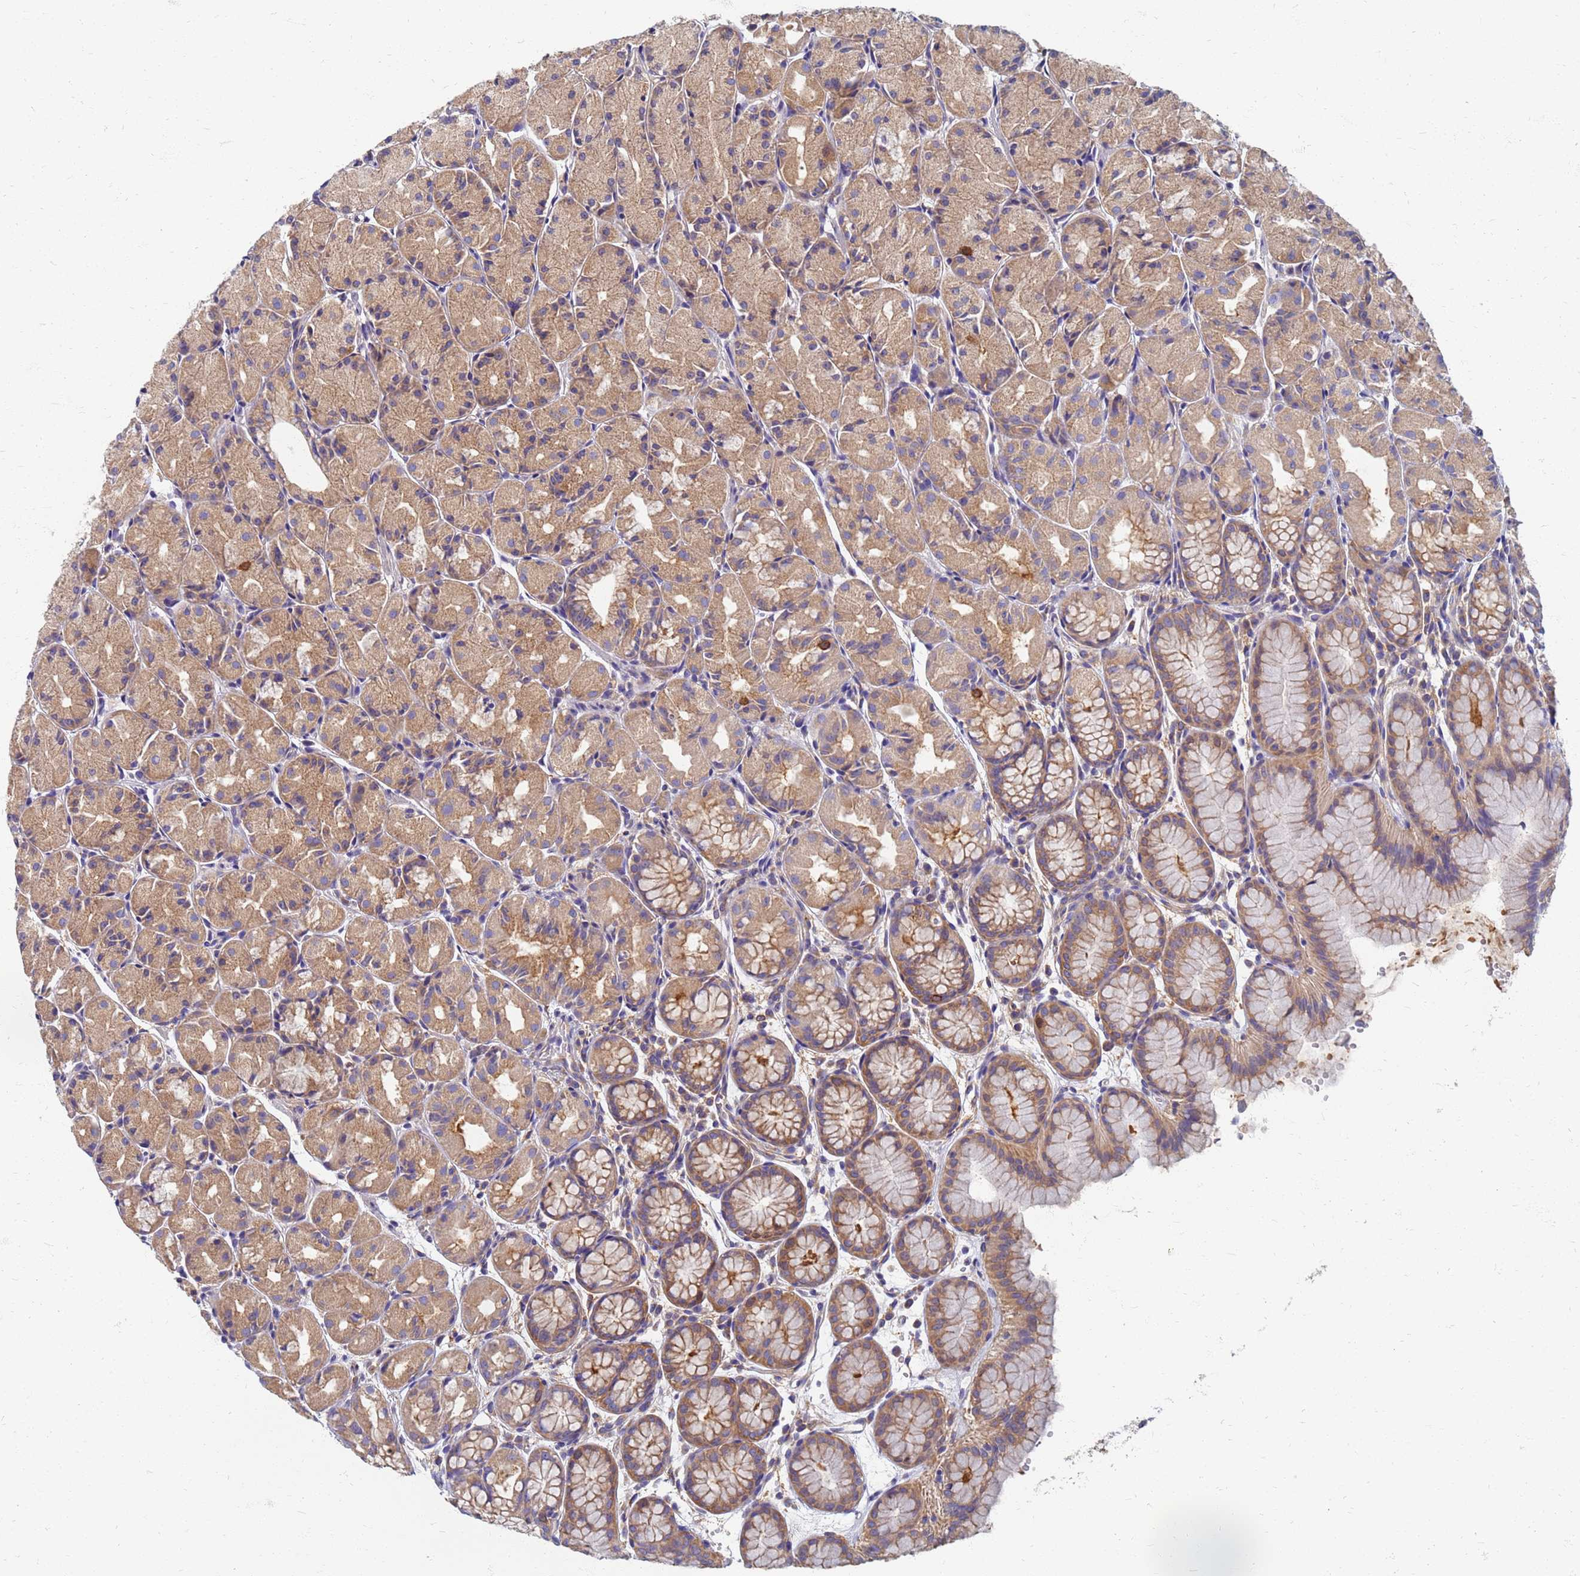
{"staining": {"intensity": "moderate", "quantity": ">75%", "location": "cytoplasmic/membranous"}, "tissue": "stomach", "cell_type": "Glandular cells", "image_type": "normal", "snomed": [{"axis": "morphology", "description": "Normal tissue, NOS"}, {"axis": "topography", "description": "Stomach, upper"}], "caption": "A medium amount of moderate cytoplasmic/membranous expression is identified in about >75% of glandular cells in benign stomach.", "gene": "EEA1", "patient": {"sex": "male", "age": 47}}